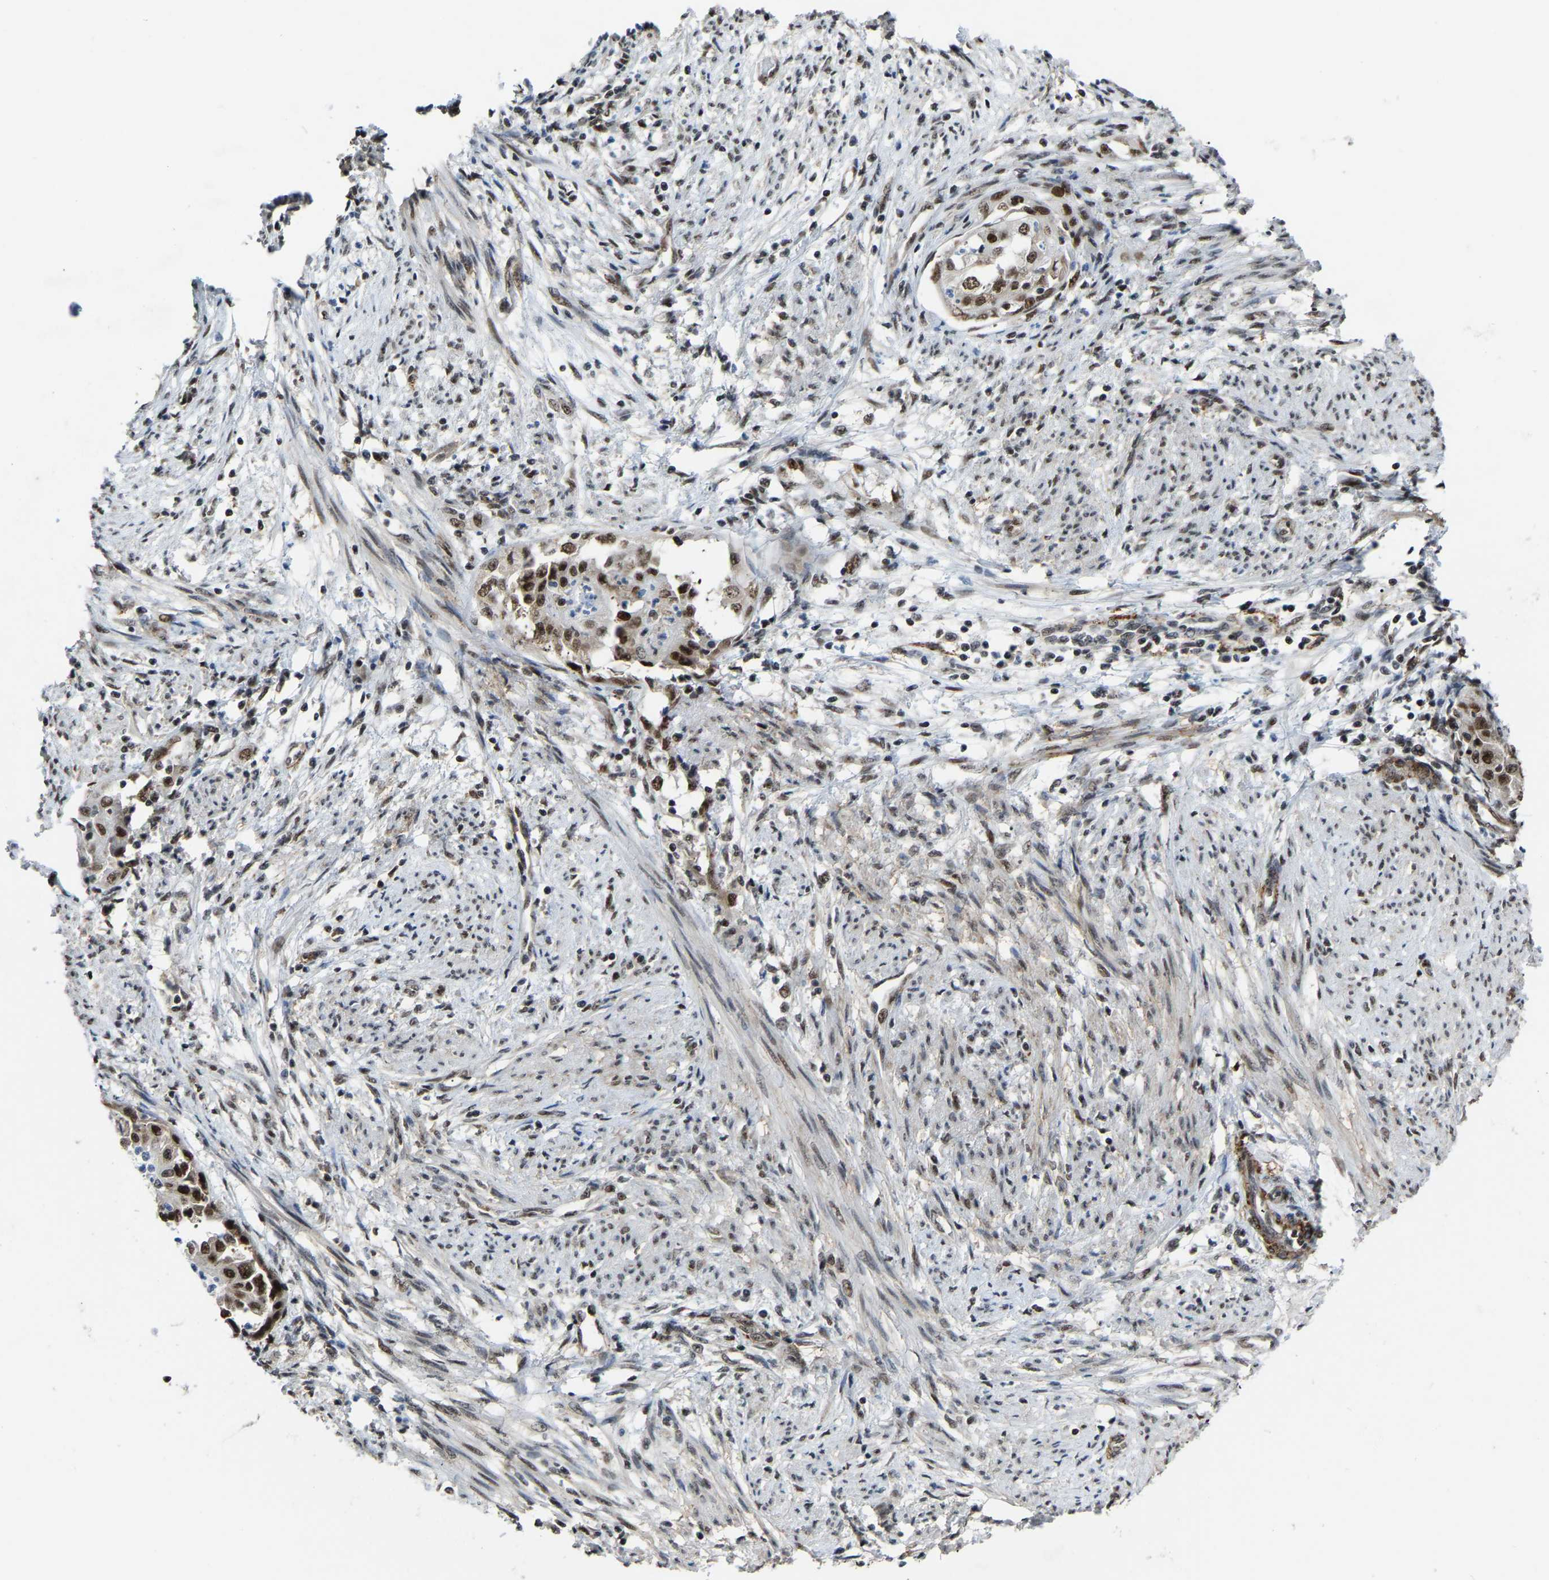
{"staining": {"intensity": "strong", "quantity": ">75%", "location": "nuclear"}, "tissue": "endometrial cancer", "cell_type": "Tumor cells", "image_type": "cancer", "snomed": [{"axis": "morphology", "description": "Adenocarcinoma, NOS"}, {"axis": "topography", "description": "Endometrium"}], "caption": "Strong nuclear expression for a protein is appreciated in approximately >75% of tumor cells of endometrial cancer (adenocarcinoma) using IHC.", "gene": "DDX5", "patient": {"sex": "female", "age": 85}}